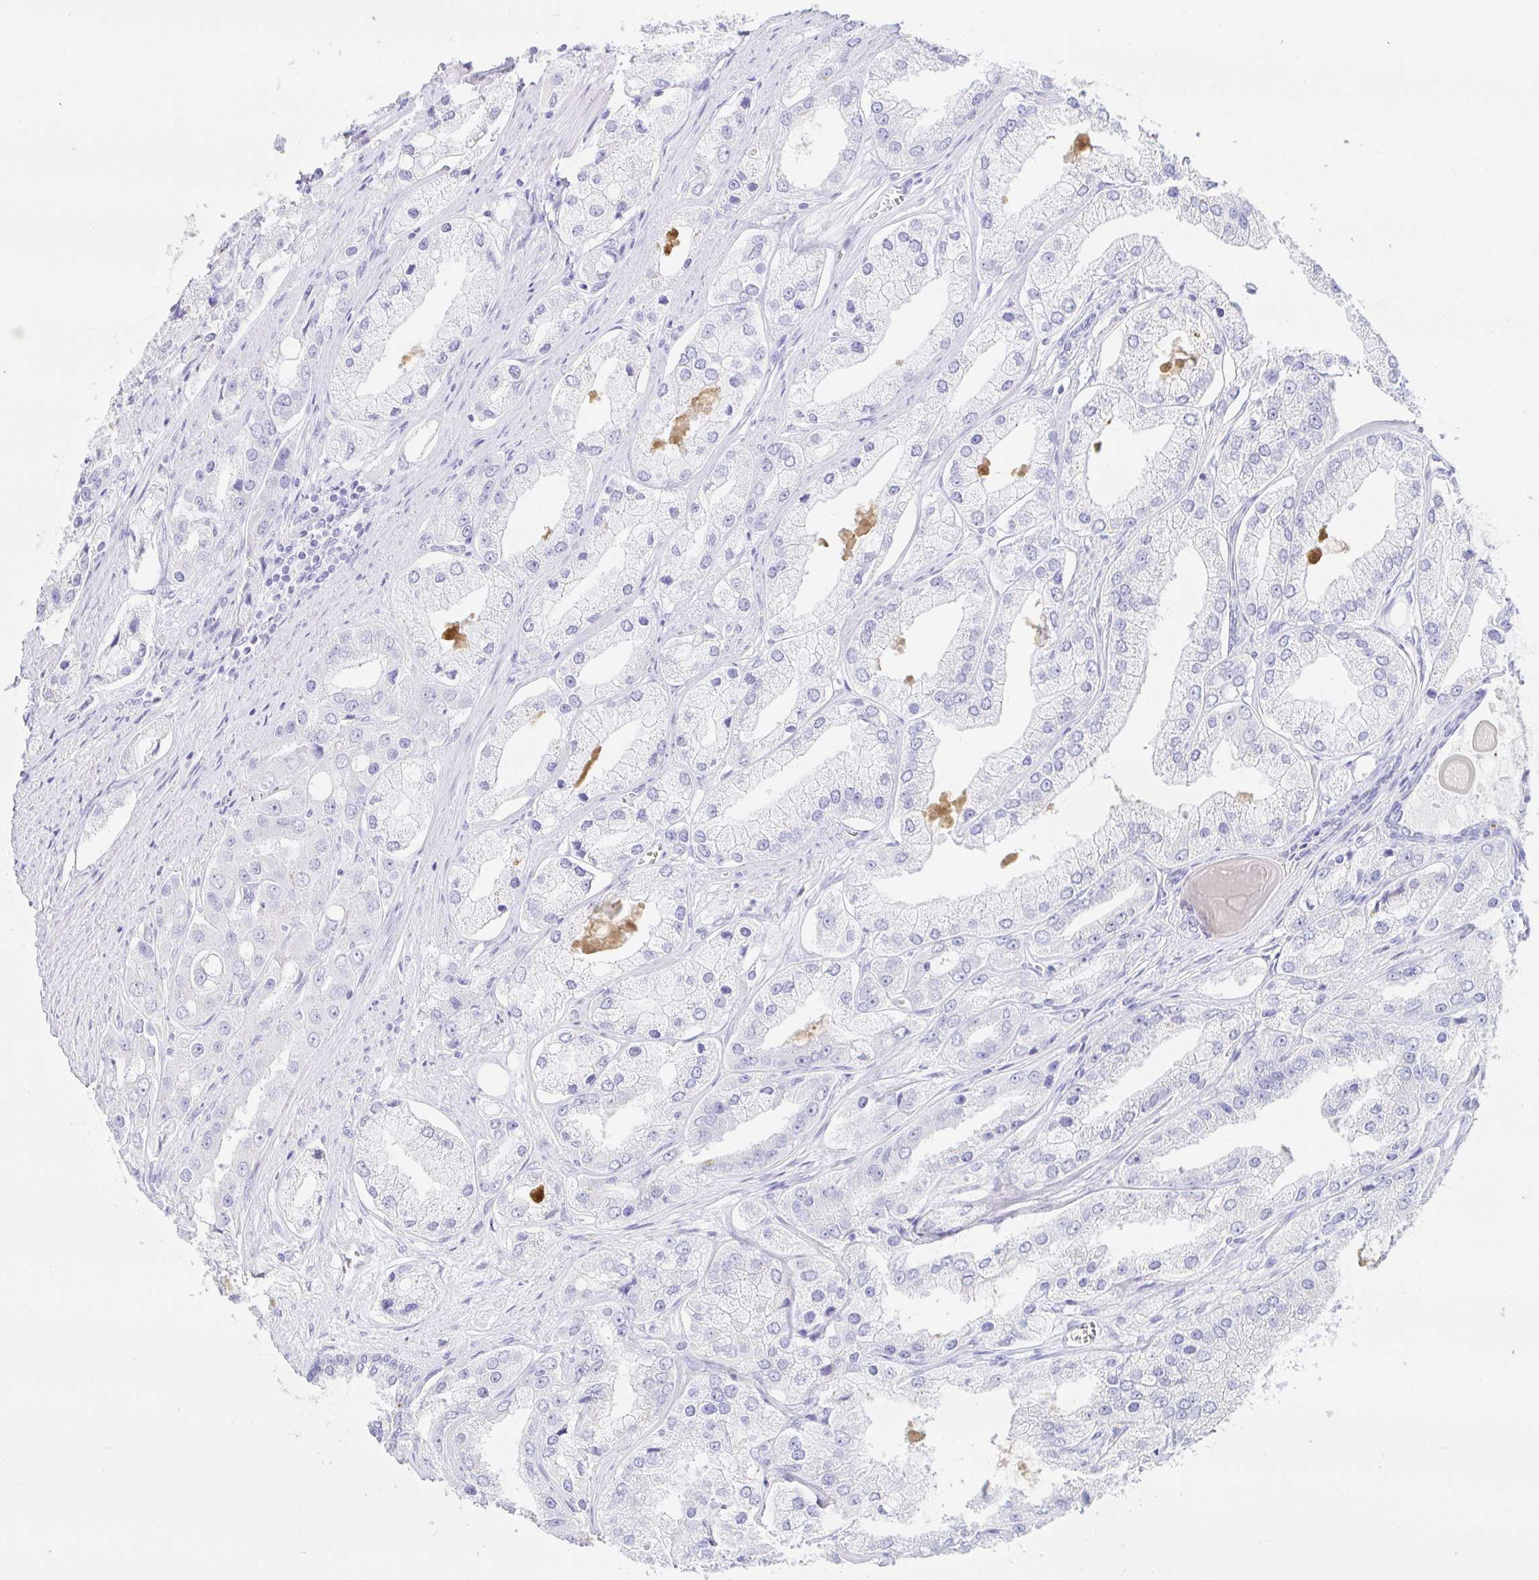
{"staining": {"intensity": "negative", "quantity": "none", "location": "none"}, "tissue": "prostate cancer", "cell_type": "Tumor cells", "image_type": "cancer", "snomed": [{"axis": "morphology", "description": "Adenocarcinoma, Low grade"}, {"axis": "topography", "description": "Prostate"}], "caption": "Prostate low-grade adenocarcinoma was stained to show a protein in brown. There is no significant expression in tumor cells. (IHC, brightfield microscopy, high magnification).", "gene": "PAX8", "patient": {"sex": "male", "age": 69}}